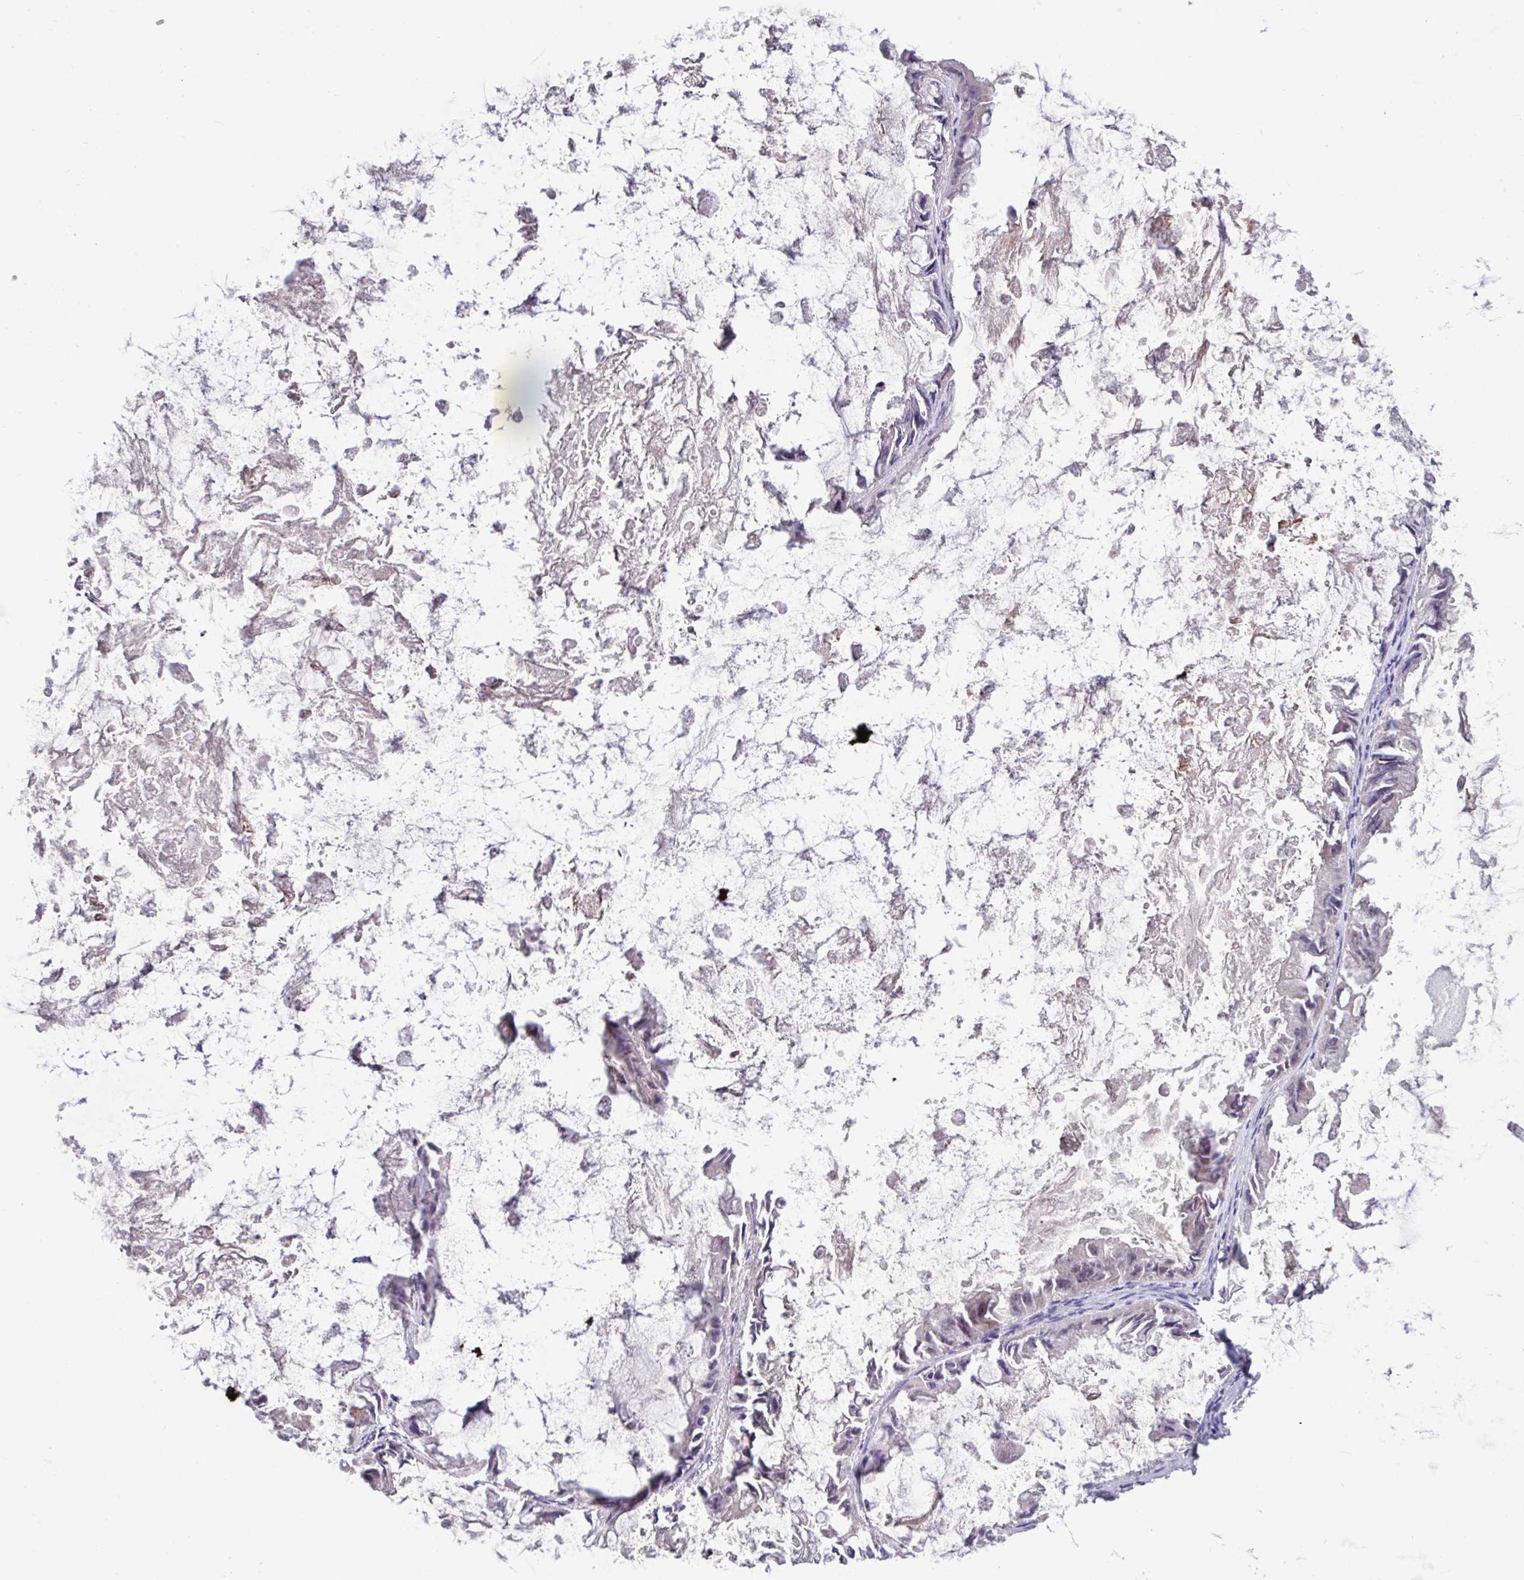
{"staining": {"intensity": "negative", "quantity": "none", "location": "none"}, "tissue": "ovarian cancer", "cell_type": "Tumor cells", "image_type": "cancer", "snomed": [{"axis": "morphology", "description": "Cystadenocarcinoma, mucinous, NOS"}, {"axis": "topography", "description": "Ovary"}], "caption": "Immunohistochemistry (IHC) of human ovarian cancer (mucinous cystadenocarcinoma) shows no expression in tumor cells. The staining was performed using DAB to visualize the protein expression in brown, while the nuclei were stained in blue with hematoxylin (Magnification: 20x).", "gene": "PAX8", "patient": {"sex": "female", "age": 61}}